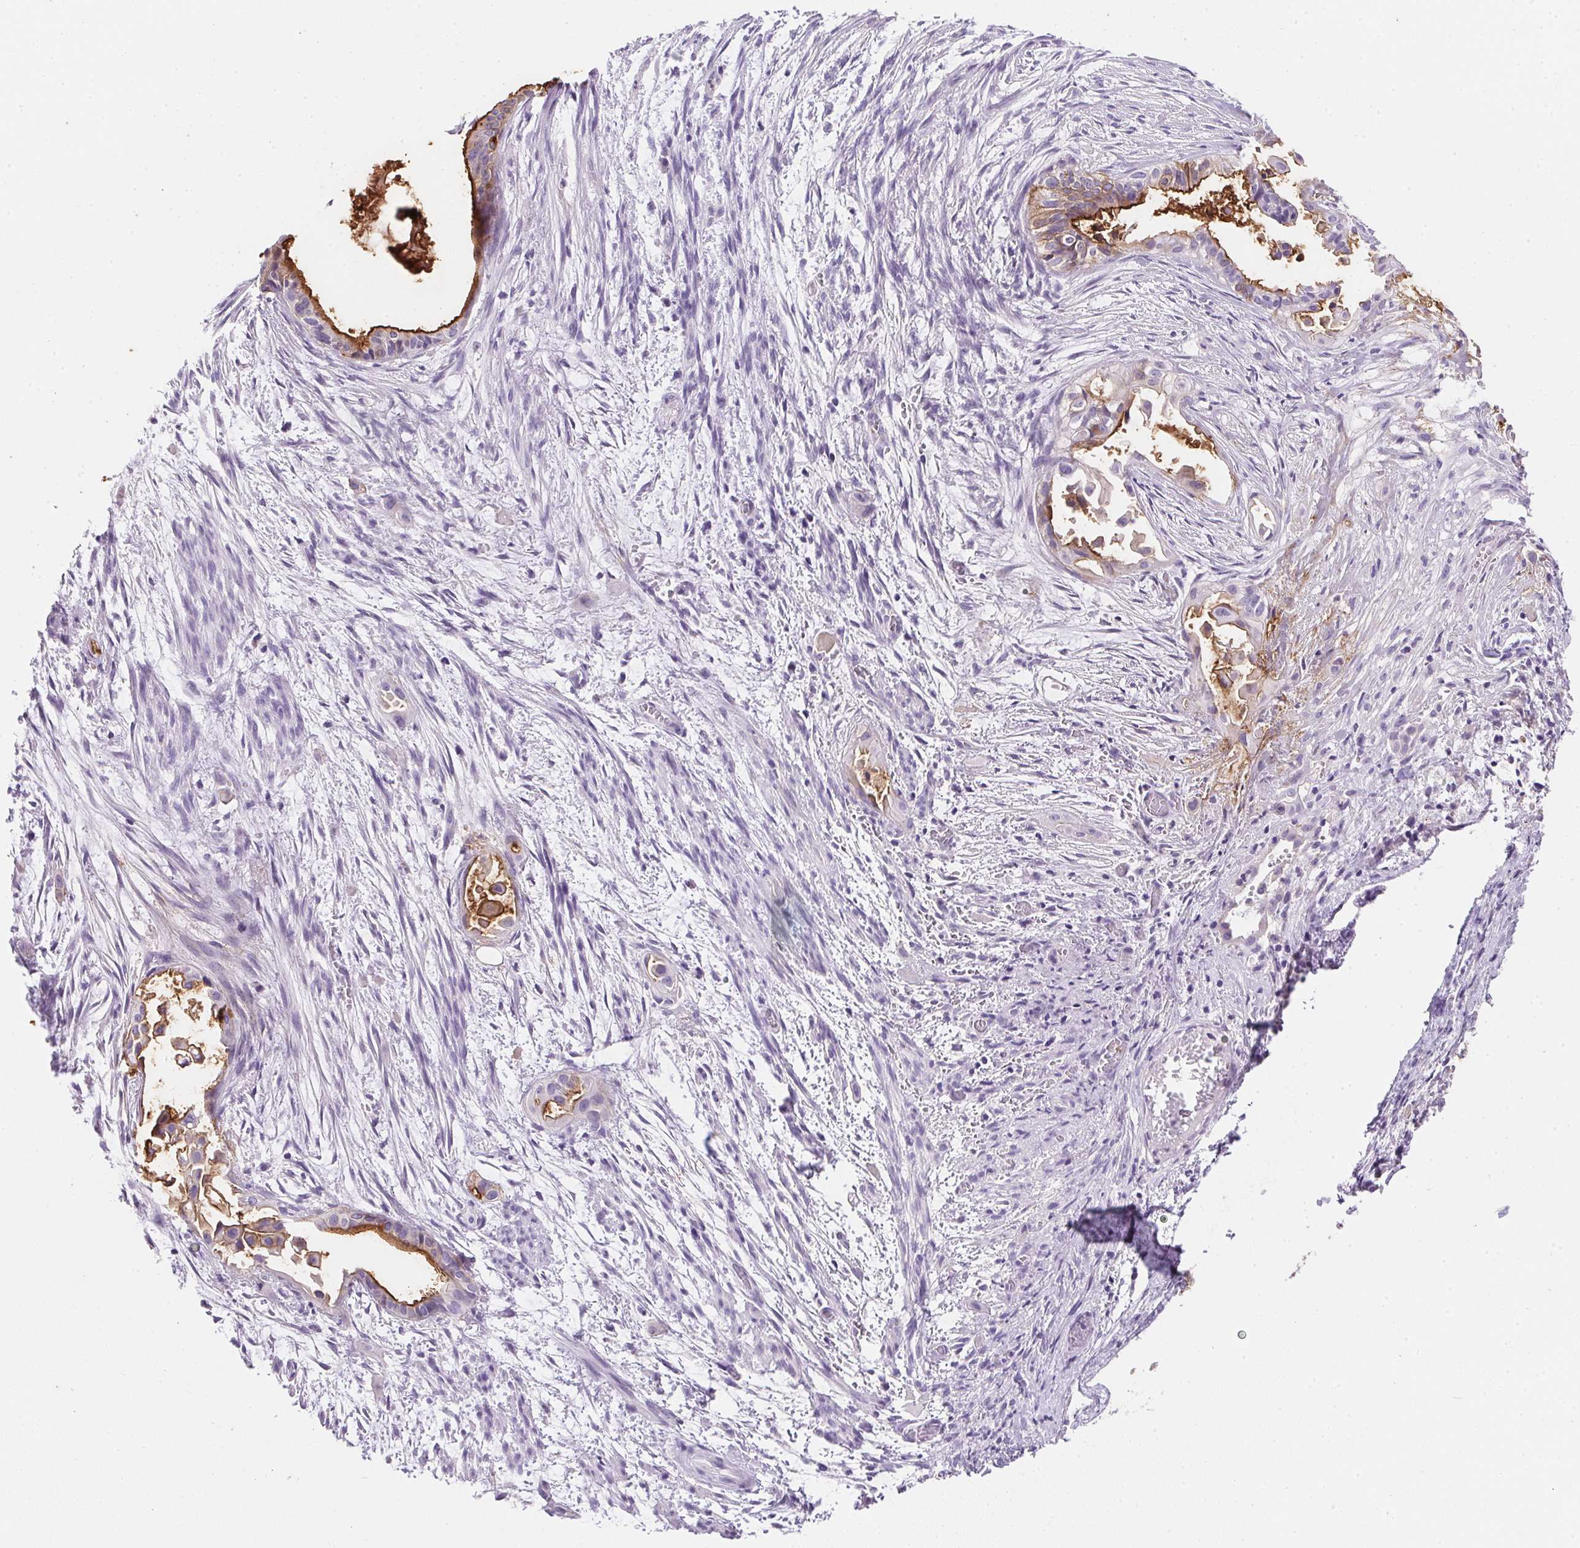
{"staining": {"intensity": "moderate", "quantity": "25%-75%", "location": "cytoplasmic/membranous"}, "tissue": "endometrial cancer", "cell_type": "Tumor cells", "image_type": "cancer", "snomed": [{"axis": "morphology", "description": "Adenocarcinoma, NOS"}, {"axis": "topography", "description": "Endometrium"}], "caption": "The image demonstrates staining of endometrial cancer (adenocarcinoma), revealing moderate cytoplasmic/membranous protein positivity (brown color) within tumor cells. Nuclei are stained in blue.", "gene": "AQP5", "patient": {"sex": "female", "age": 86}}